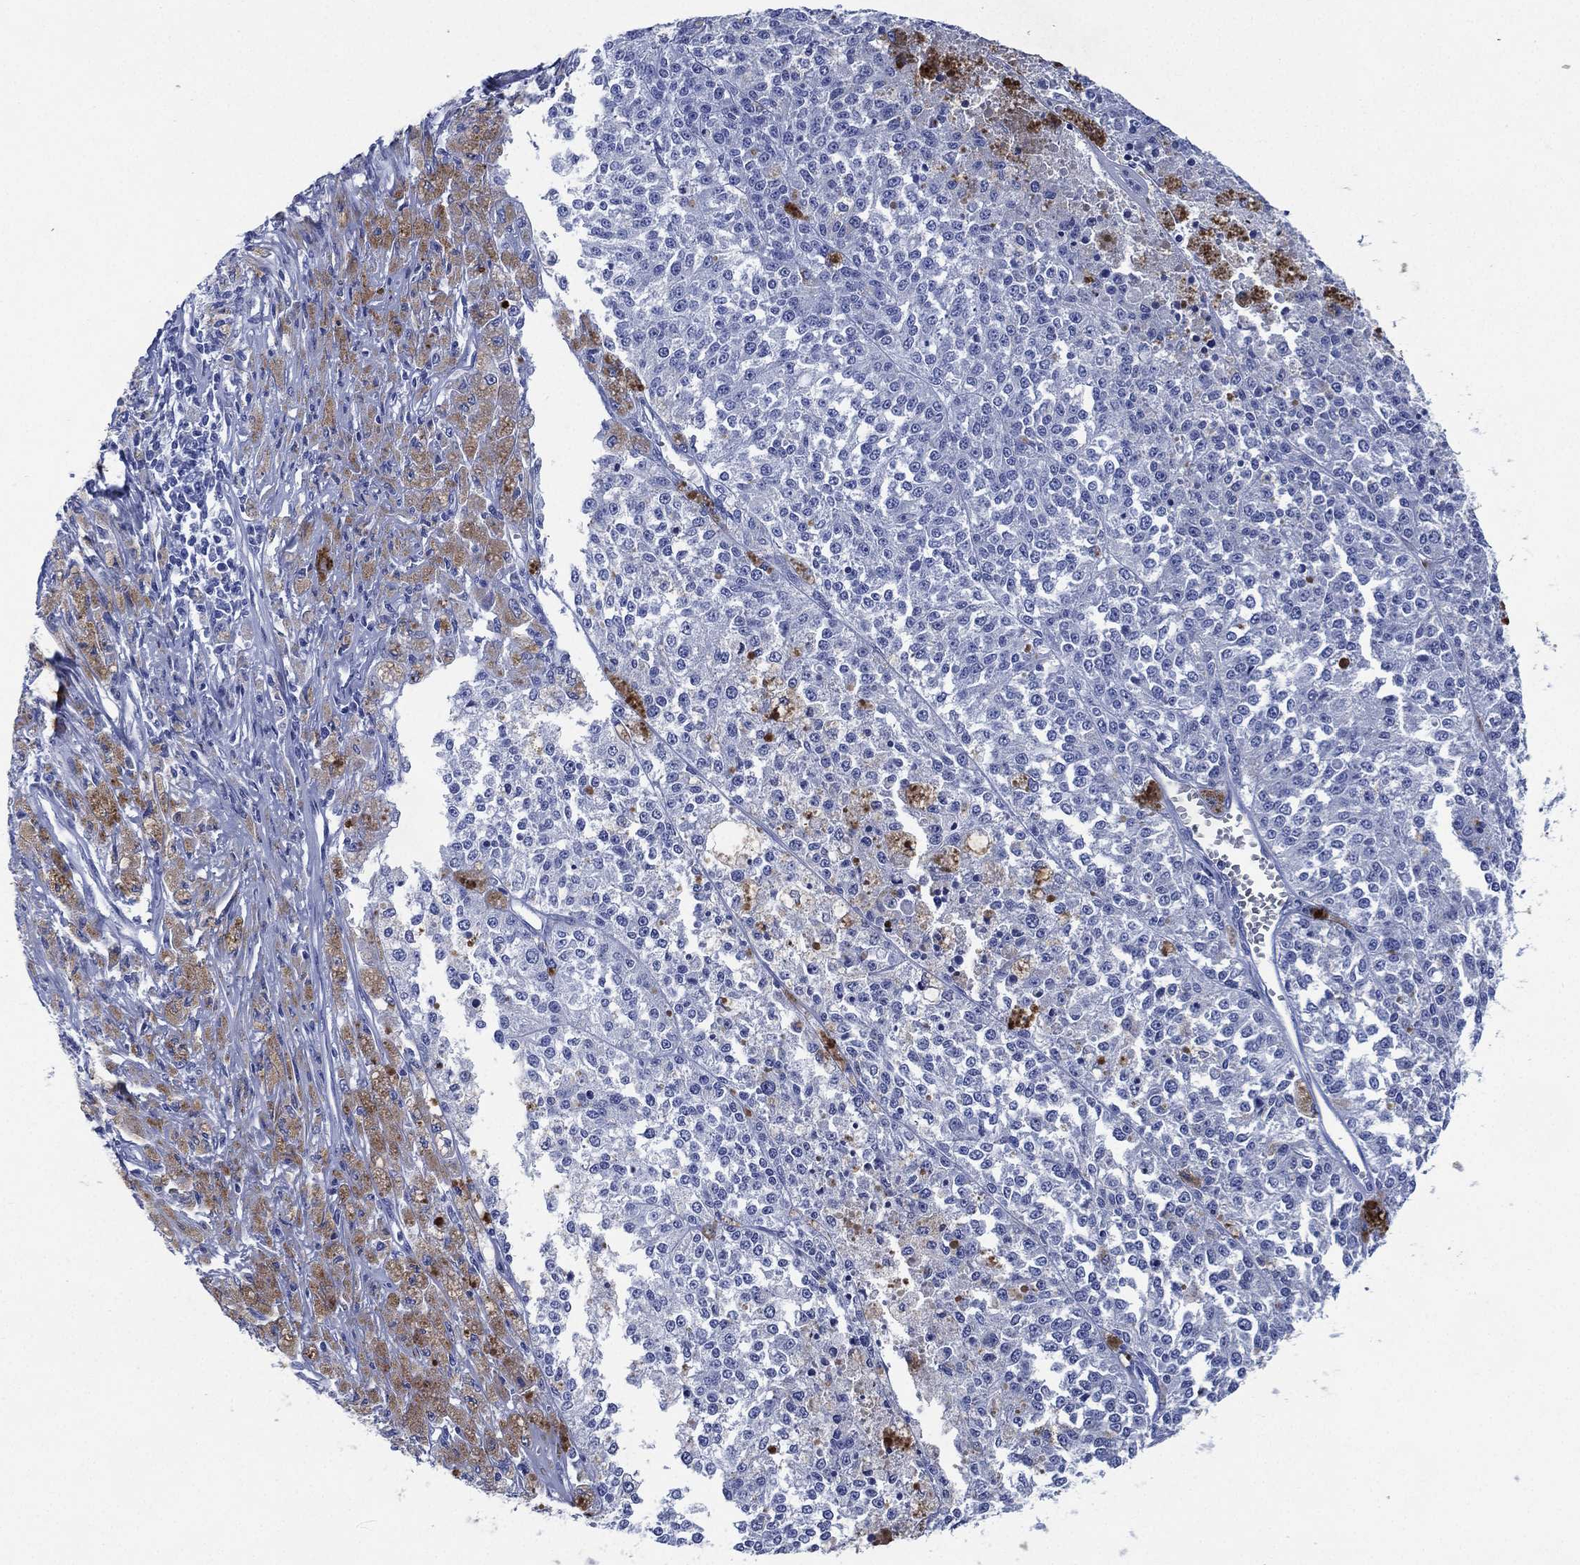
{"staining": {"intensity": "negative", "quantity": "none", "location": "none"}, "tissue": "melanoma", "cell_type": "Tumor cells", "image_type": "cancer", "snomed": [{"axis": "morphology", "description": "Malignant melanoma, Metastatic site"}, {"axis": "topography", "description": "Lymph node"}], "caption": "Tumor cells are negative for protein expression in human malignant melanoma (metastatic site). Nuclei are stained in blue.", "gene": "SIGLECL1", "patient": {"sex": "female", "age": 64}}